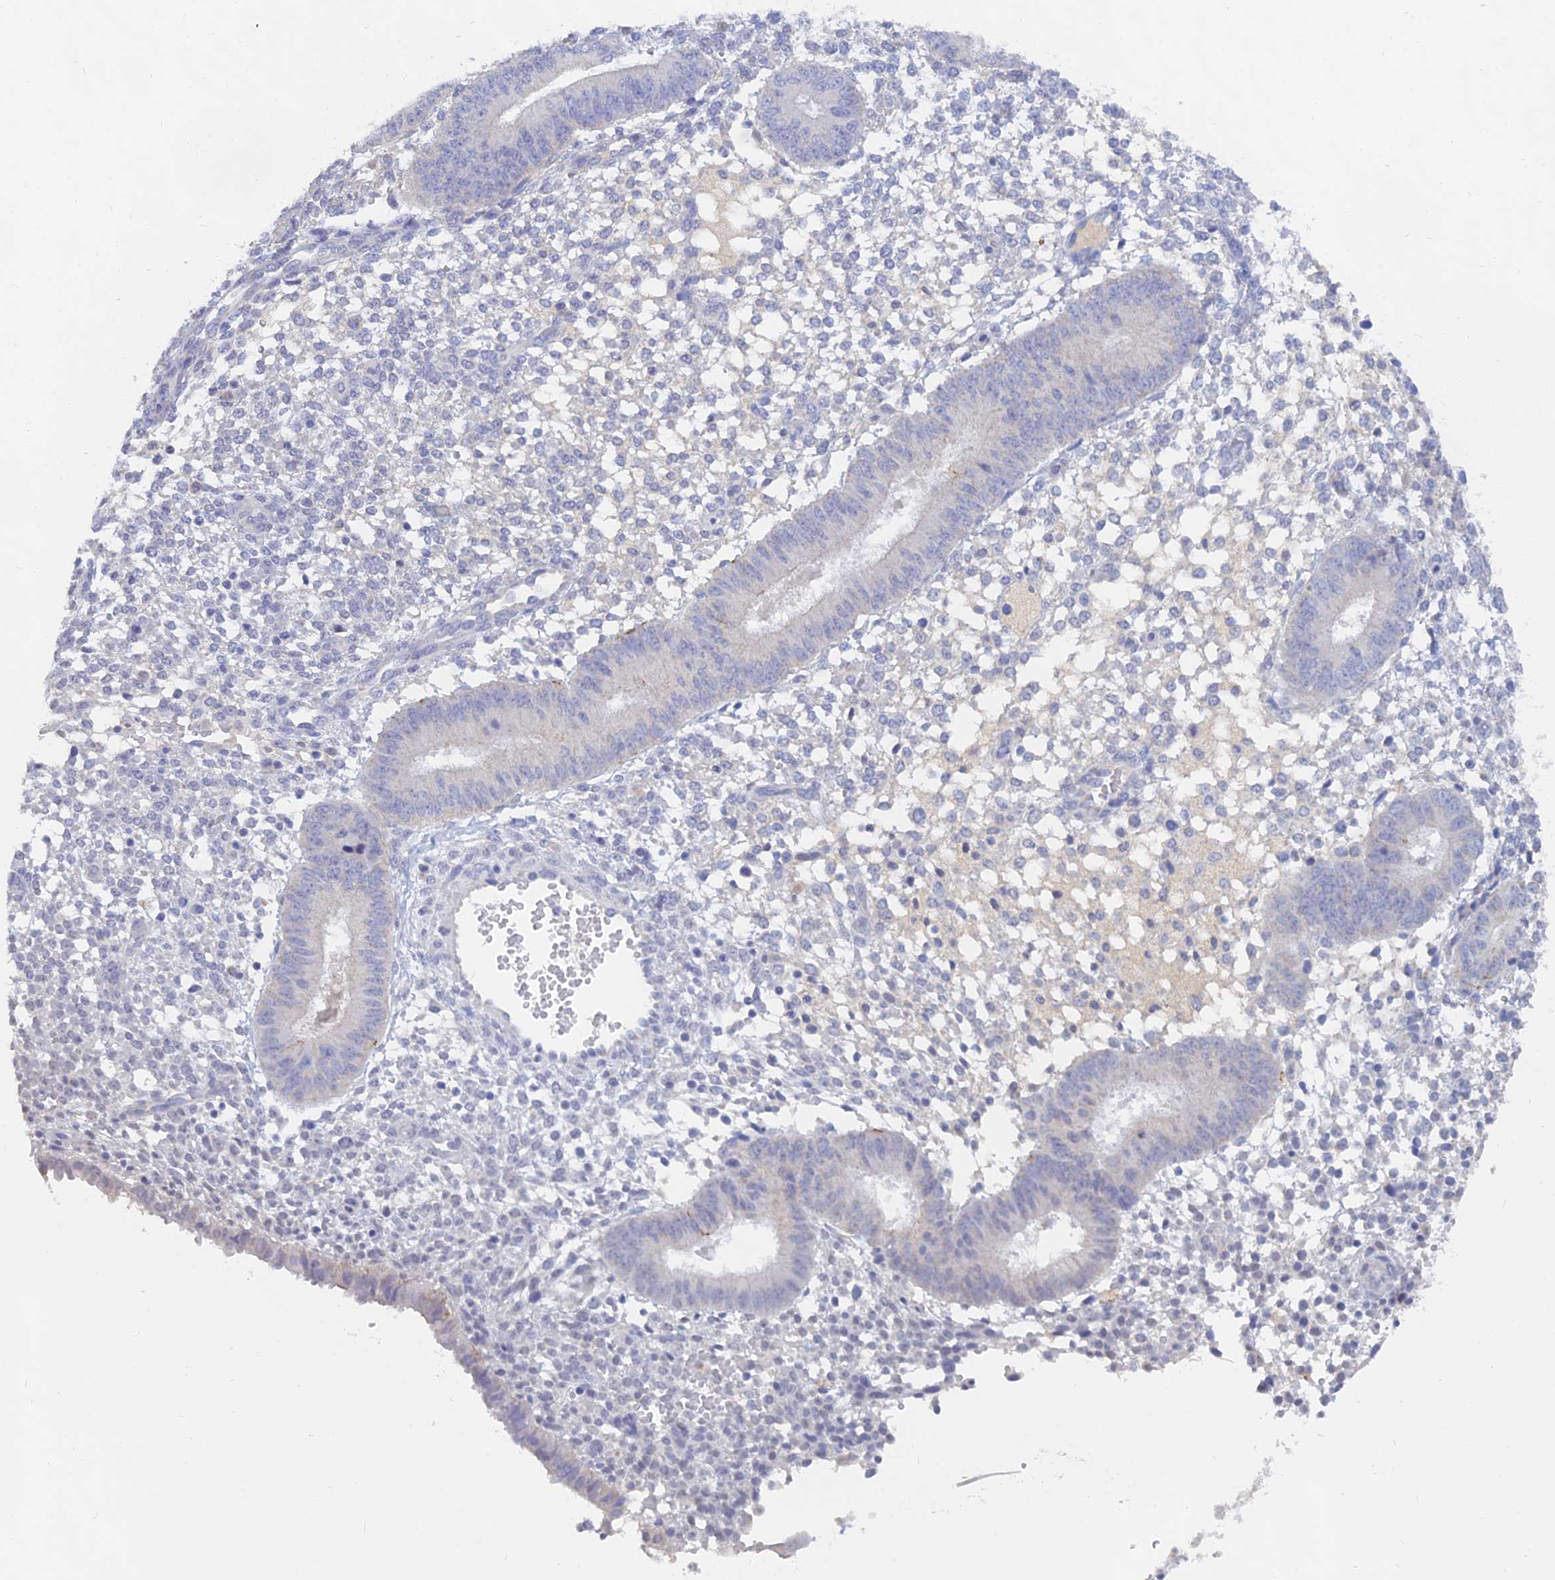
{"staining": {"intensity": "negative", "quantity": "none", "location": "none"}, "tissue": "endometrium", "cell_type": "Cells in endometrial stroma", "image_type": "normal", "snomed": [{"axis": "morphology", "description": "Normal tissue, NOS"}, {"axis": "topography", "description": "Endometrium"}], "caption": "Endometrium stained for a protein using IHC reveals no staining cells in endometrial stroma.", "gene": "LRIF1", "patient": {"sex": "female", "age": 49}}